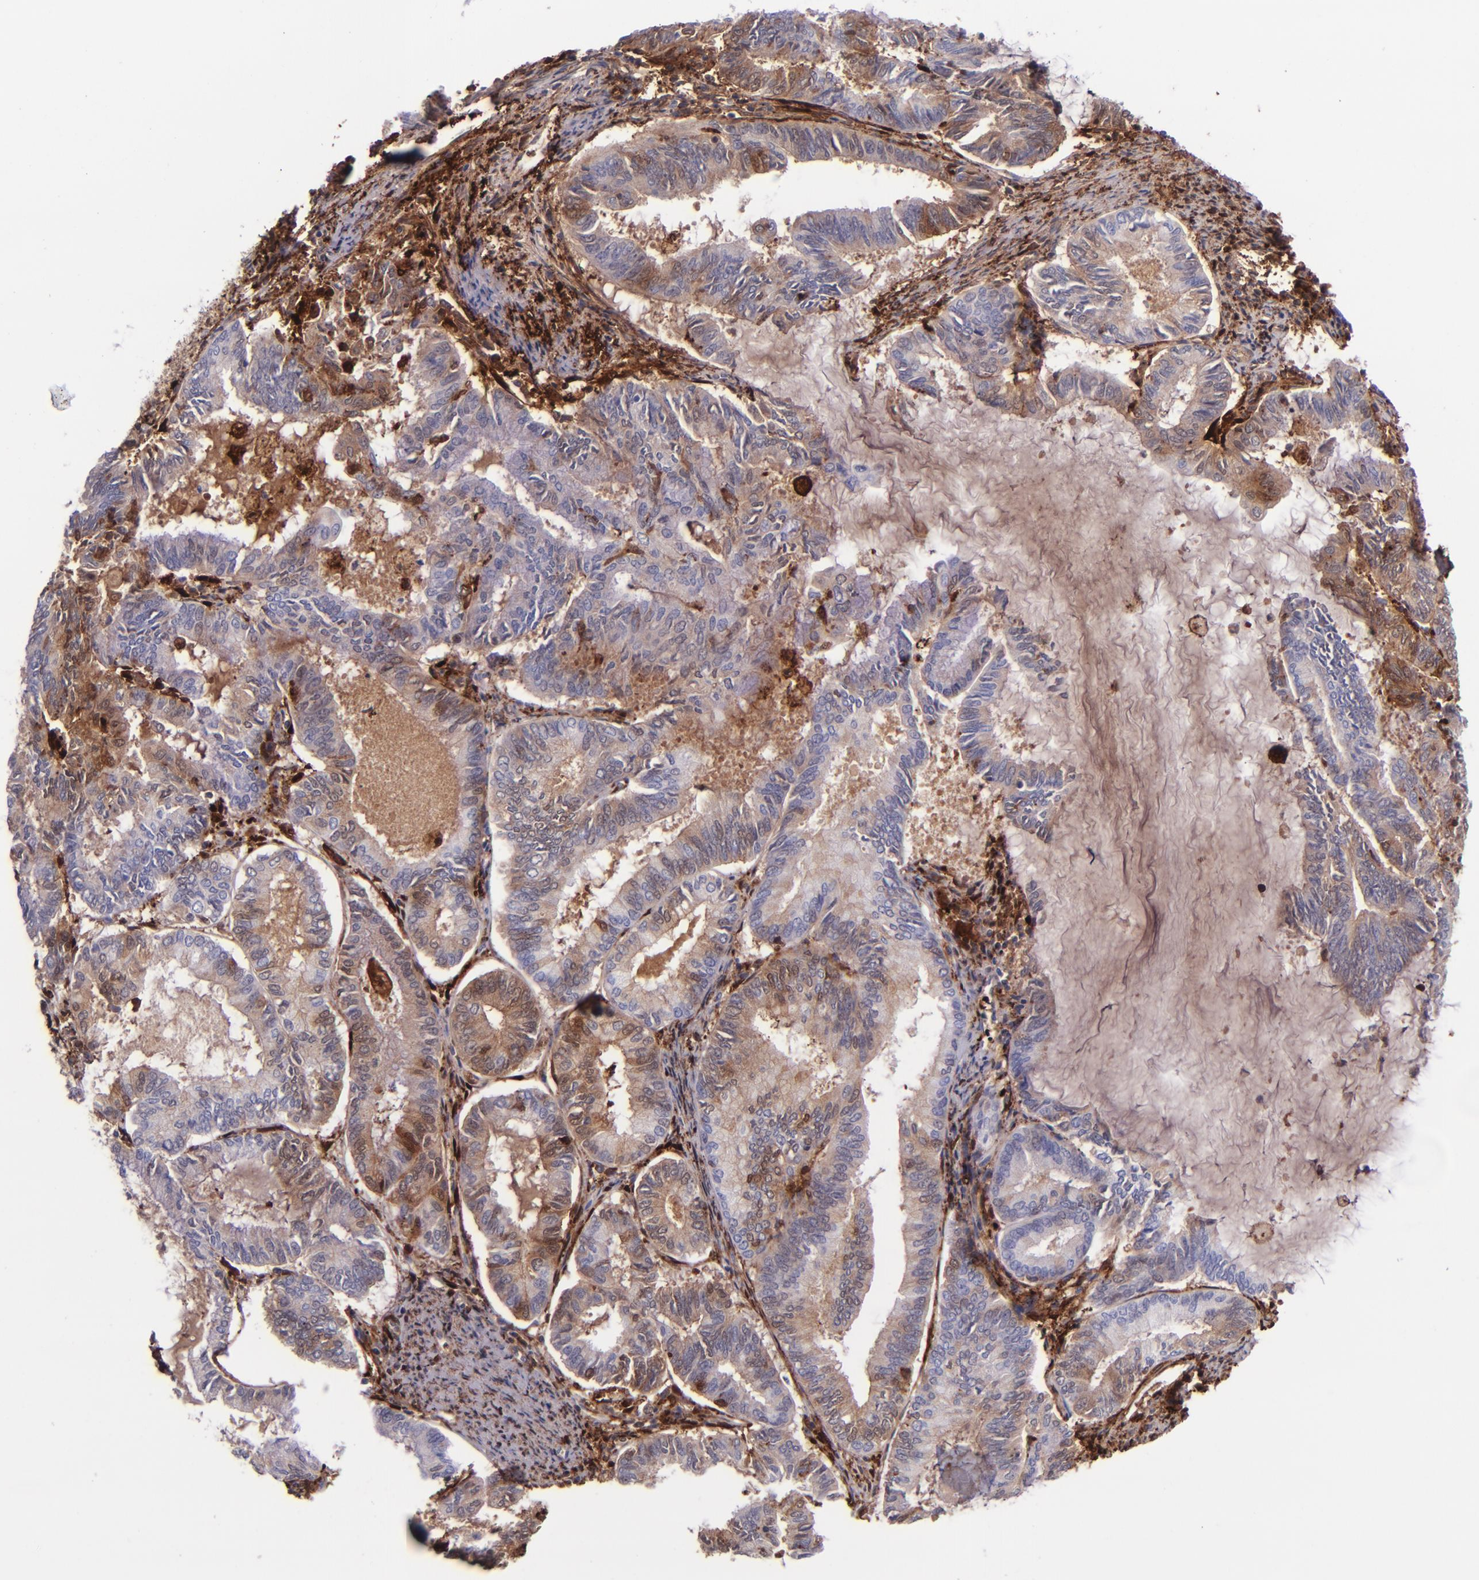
{"staining": {"intensity": "moderate", "quantity": "25%-75%", "location": "cytoplasmic/membranous"}, "tissue": "endometrial cancer", "cell_type": "Tumor cells", "image_type": "cancer", "snomed": [{"axis": "morphology", "description": "Adenocarcinoma, NOS"}, {"axis": "topography", "description": "Endometrium"}], "caption": "Adenocarcinoma (endometrial) stained with IHC exhibits moderate cytoplasmic/membranous expression in about 25%-75% of tumor cells. (DAB IHC, brown staining for protein, blue staining for nuclei).", "gene": "LGALS1", "patient": {"sex": "female", "age": 86}}